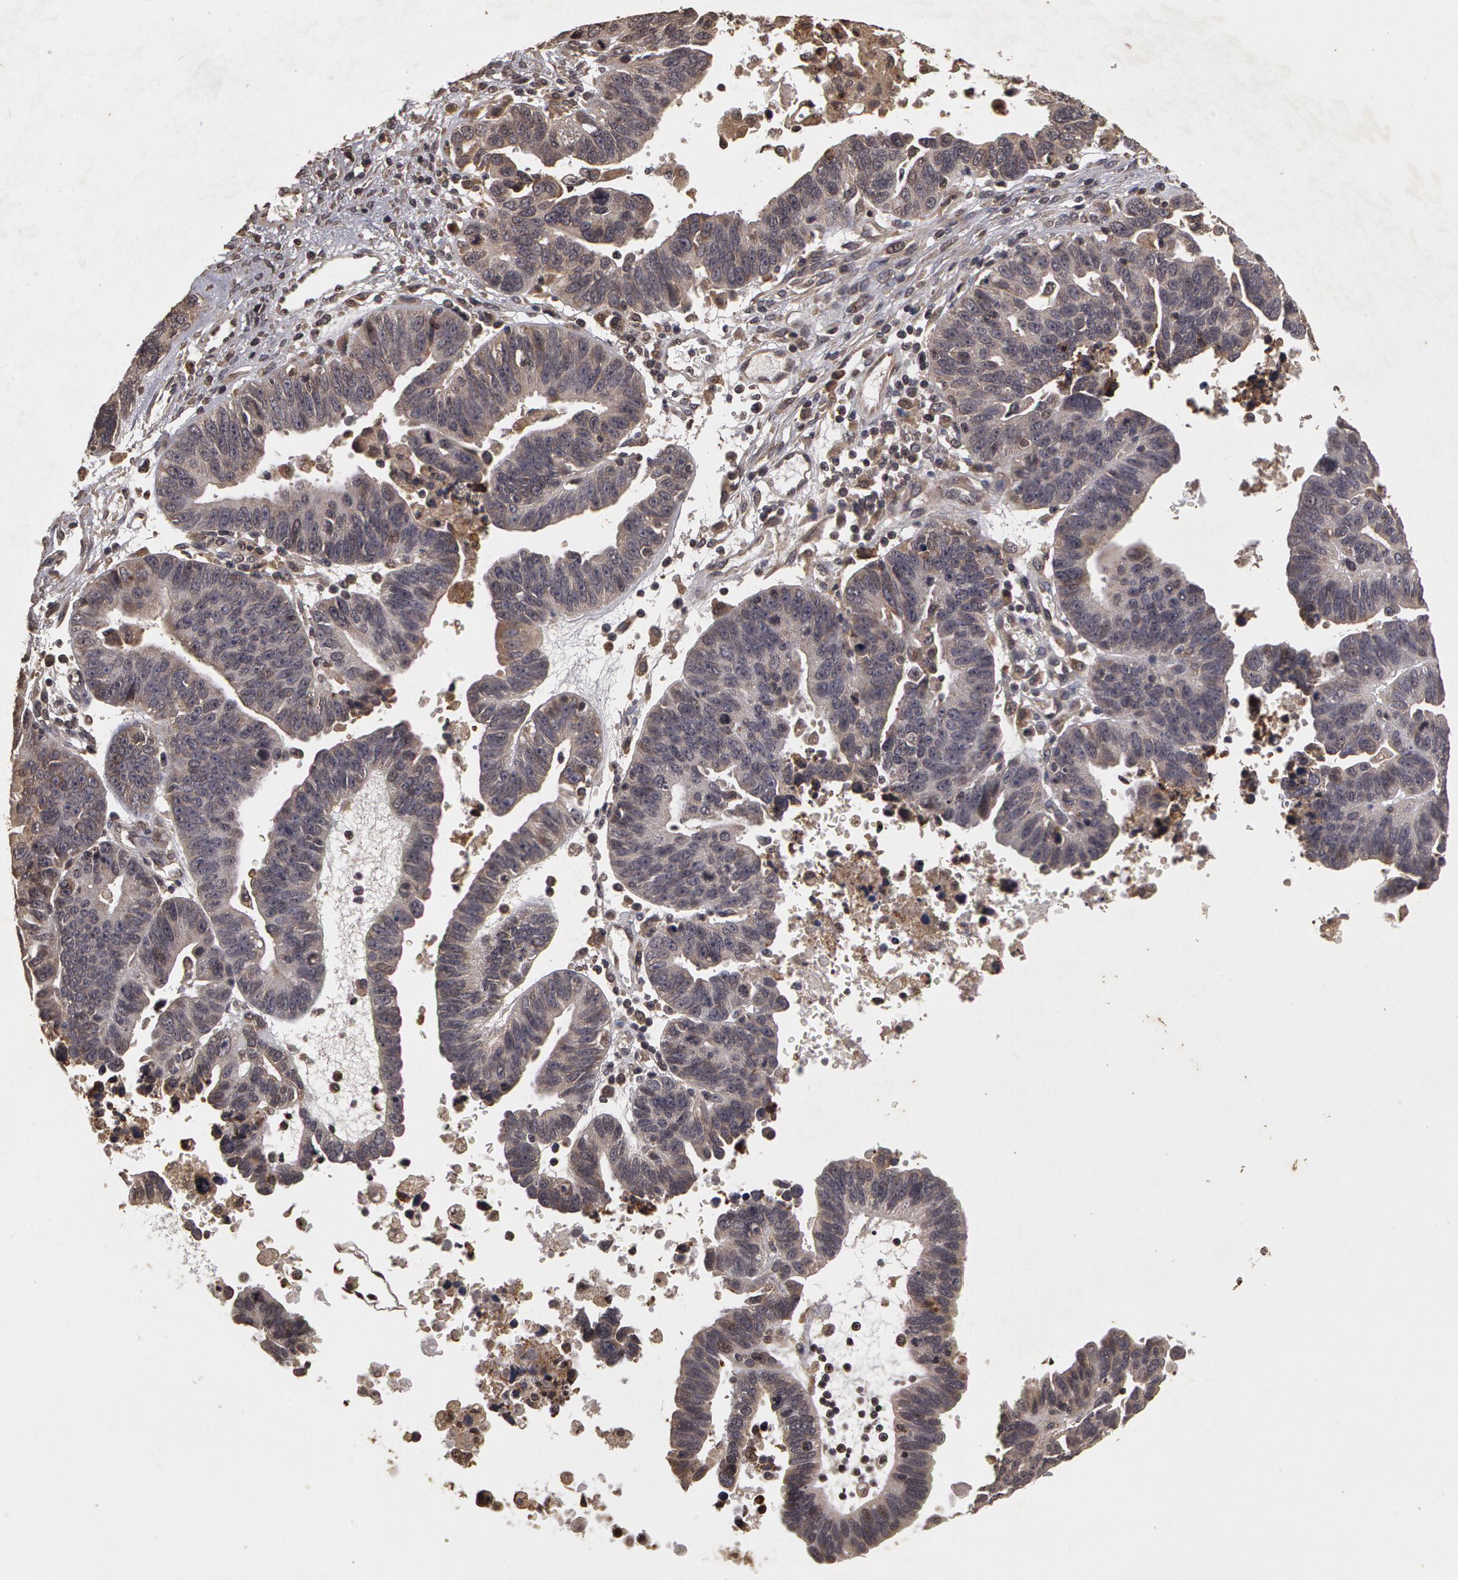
{"staining": {"intensity": "negative", "quantity": "none", "location": "none"}, "tissue": "ovarian cancer", "cell_type": "Tumor cells", "image_type": "cancer", "snomed": [{"axis": "morphology", "description": "Carcinoma, endometroid"}, {"axis": "morphology", "description": "Cystadenocarcinoma, serous, NOS"}, {"axis": "topography", "description": "Ovary"}], "caption": "High power microscopy image of an immunohistochemistry micrograph of ovarian cancer, revealing no significant positivity in tumor cells. (DAB (3,3'-diaminobenzidine) IHC with hematoxylin counter stain).", "gene": "CALR", "patient": {"sex": "female", "age": 45}}